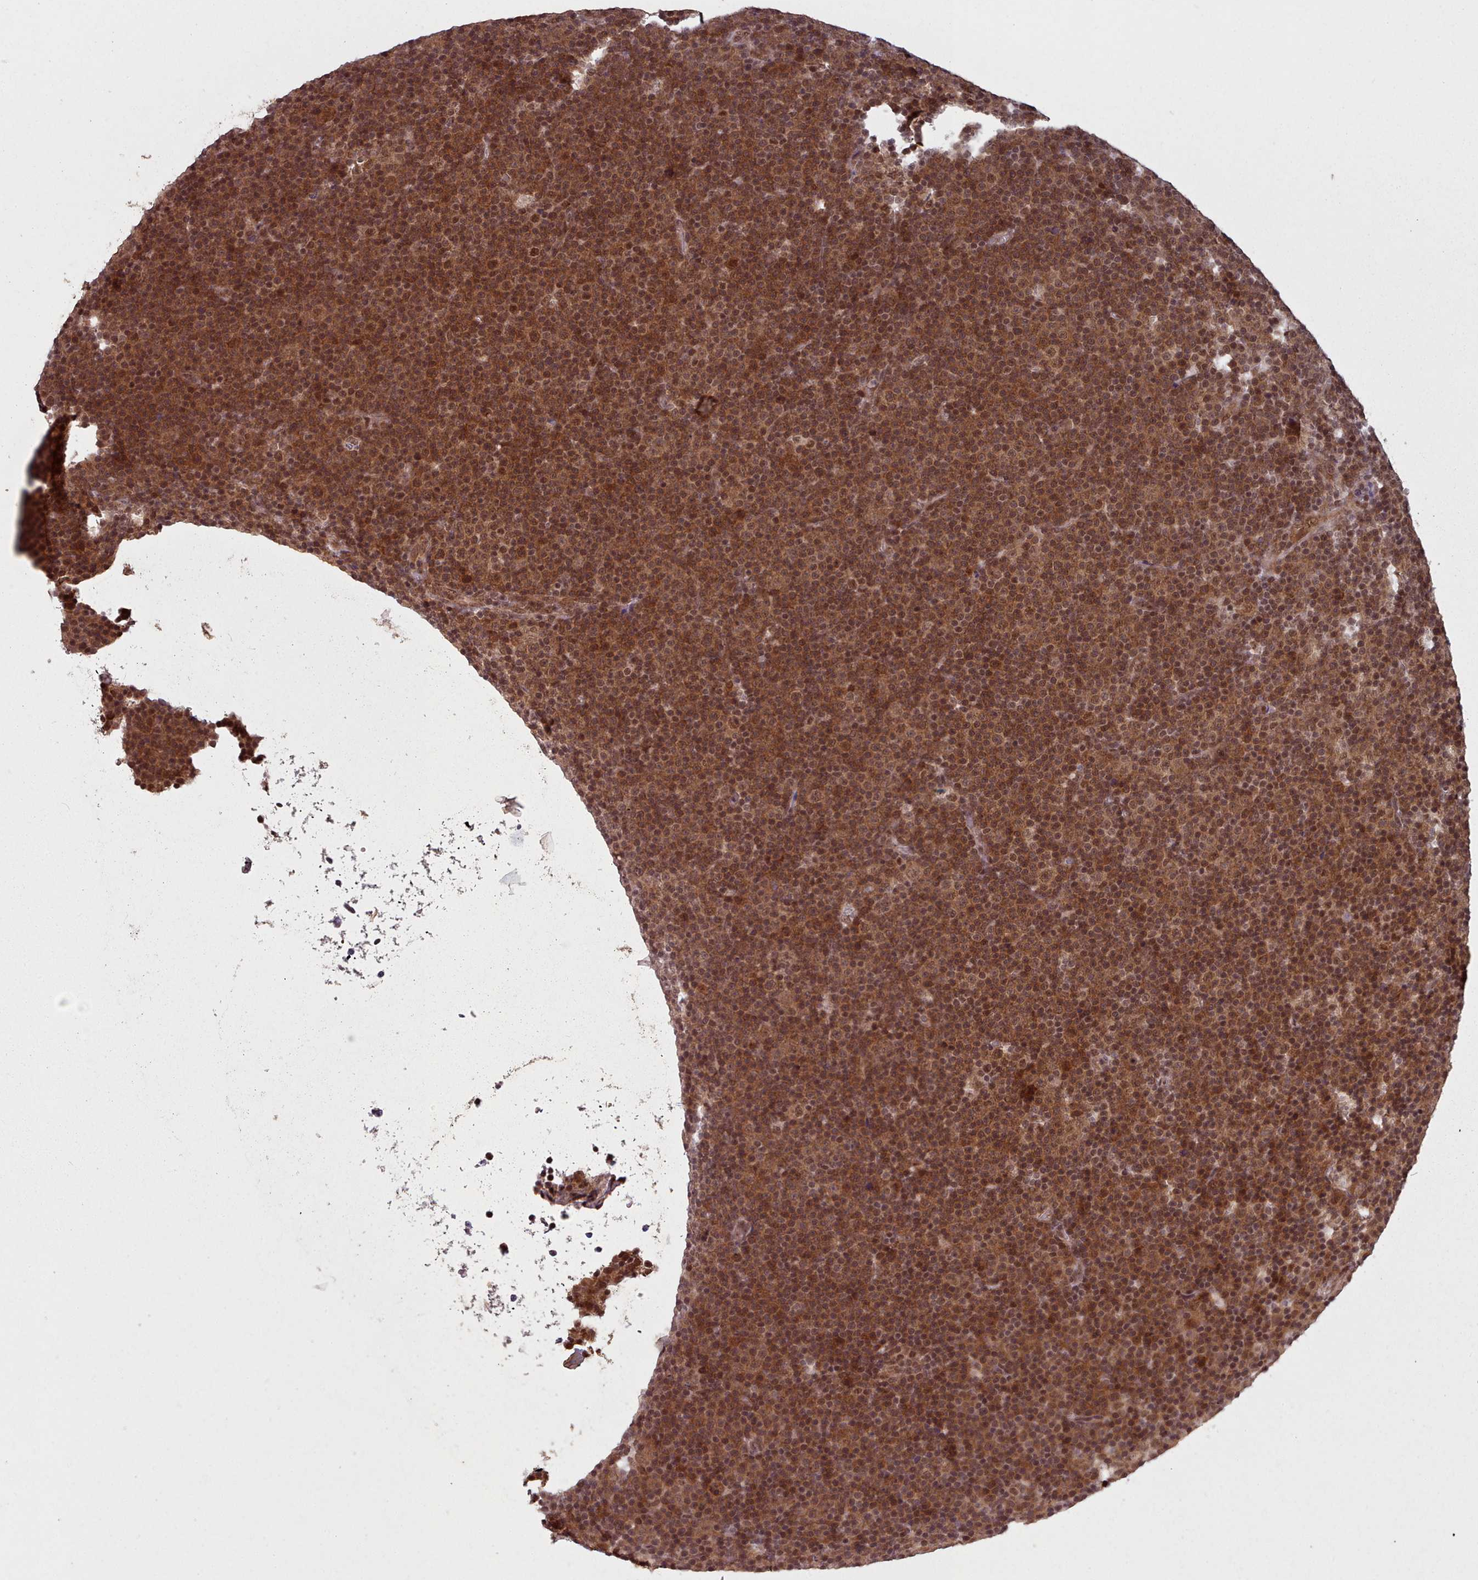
{"staining": {"intensity": "moderate", "quantity": "25%-75%", "location": "cytoplasmic/membranous,nuclear"}, "tissue": "lymphoma", "cell_type": "Tumor cells", "image_type": "cancer", "snomed": [{"axis": "morphology", "description": "Malignant lymphoma, non-Hodgkin's type, Low grade"}, {"axis": "topography", "description": "Lymph node"}], "caption": "This image reveals IHC staining of lymphoma, with medium moderate cytoplasmic/membranous and nuclear positivity in approximately 25%-75% of tumor cells.", "gene": "DHX8", "patient": {"sex": "female", "age": 67}}